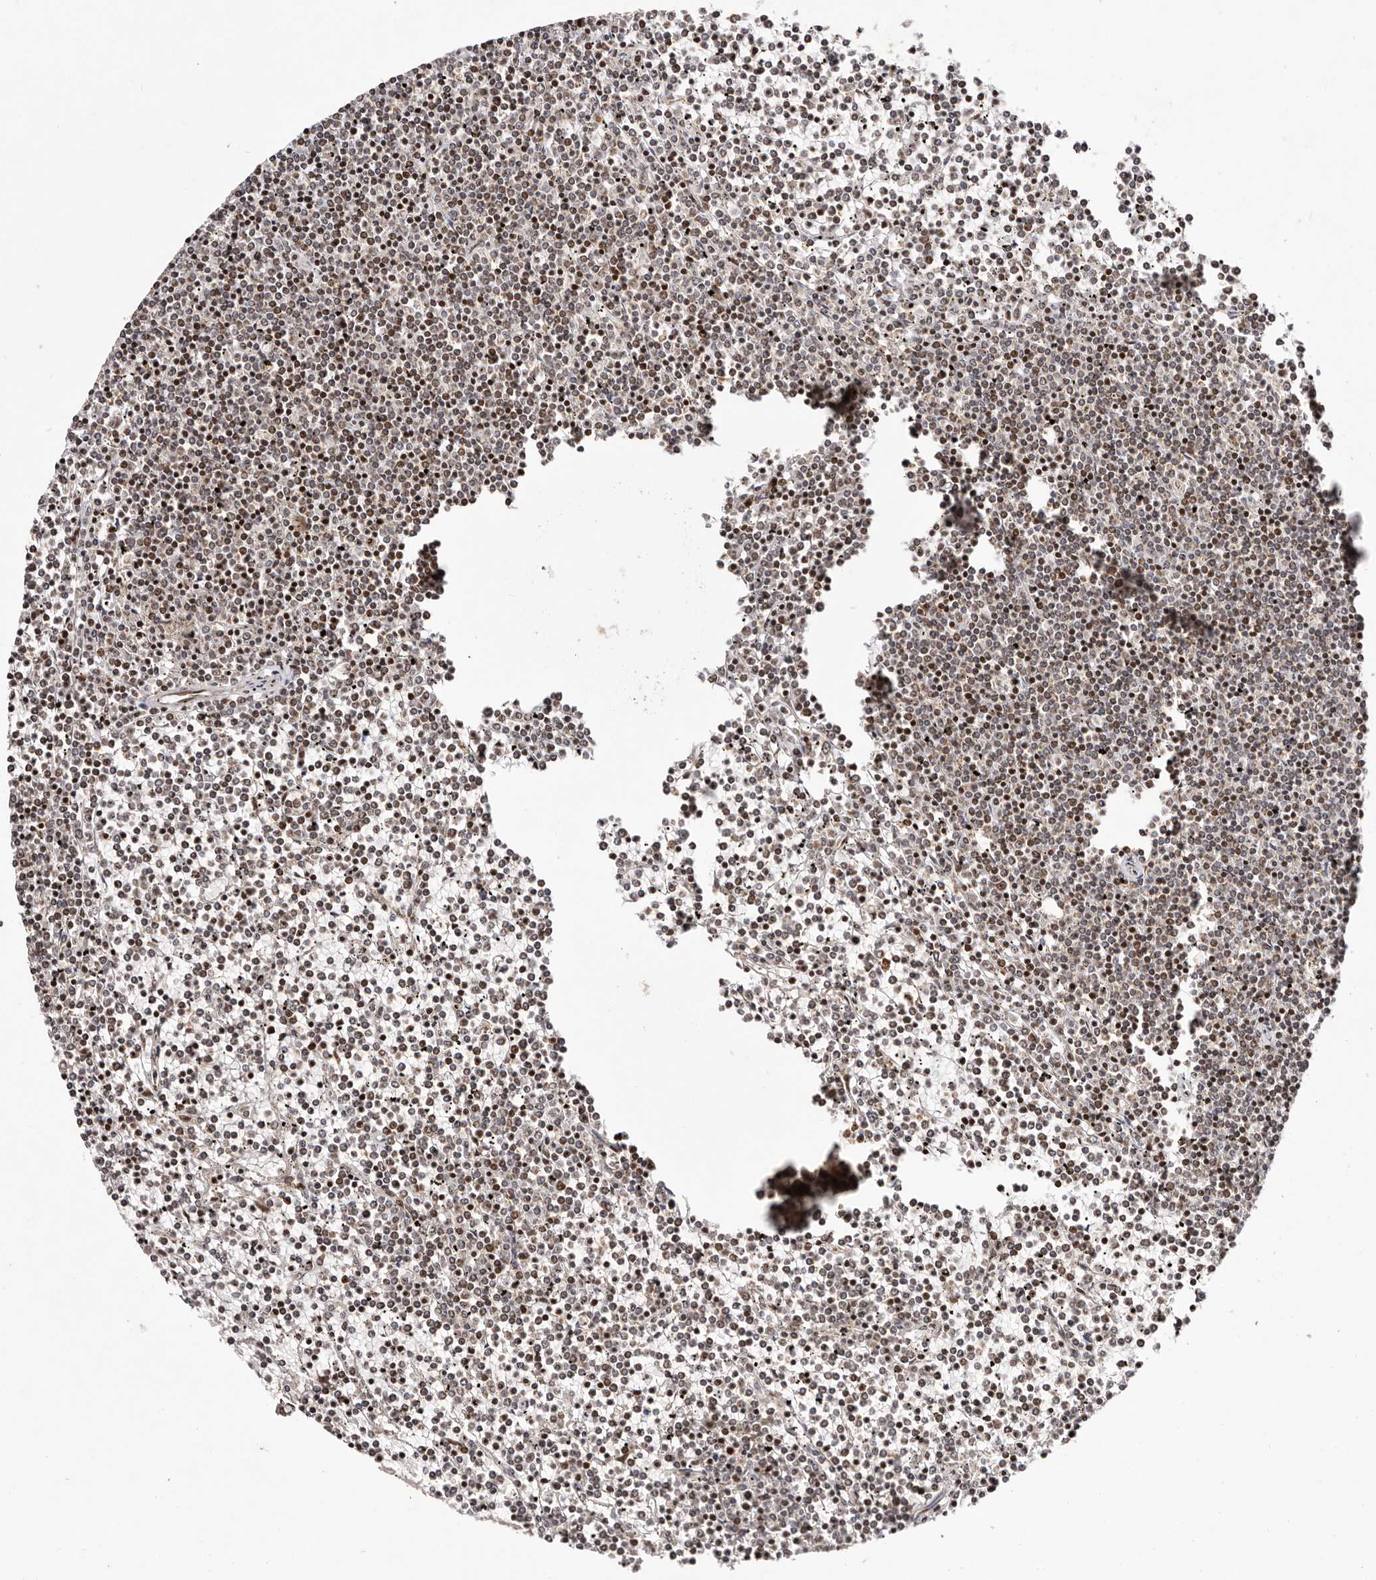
{"staining": {"intensity": "moderate", "quantity": "25%-75%", "location": "nuclear"}, "tissue": "lymphoma", "cell_type": "Tumor cells", "image_type": "cancer", "snomed": [{"axis": "morphology", "description": "Malignant lymphoma, non-Hodgkin's type, Low grade"}, {"axis": "topography", "description": "Spleen"}], "caption": "There is medium levels of moderate nuclear expression in tumor cells of lymphoma, as demonstrated by immunohistochemical staining (brown color).", "gene": "HIVEP3", "patient": {"sex": "female", "age": 19}}